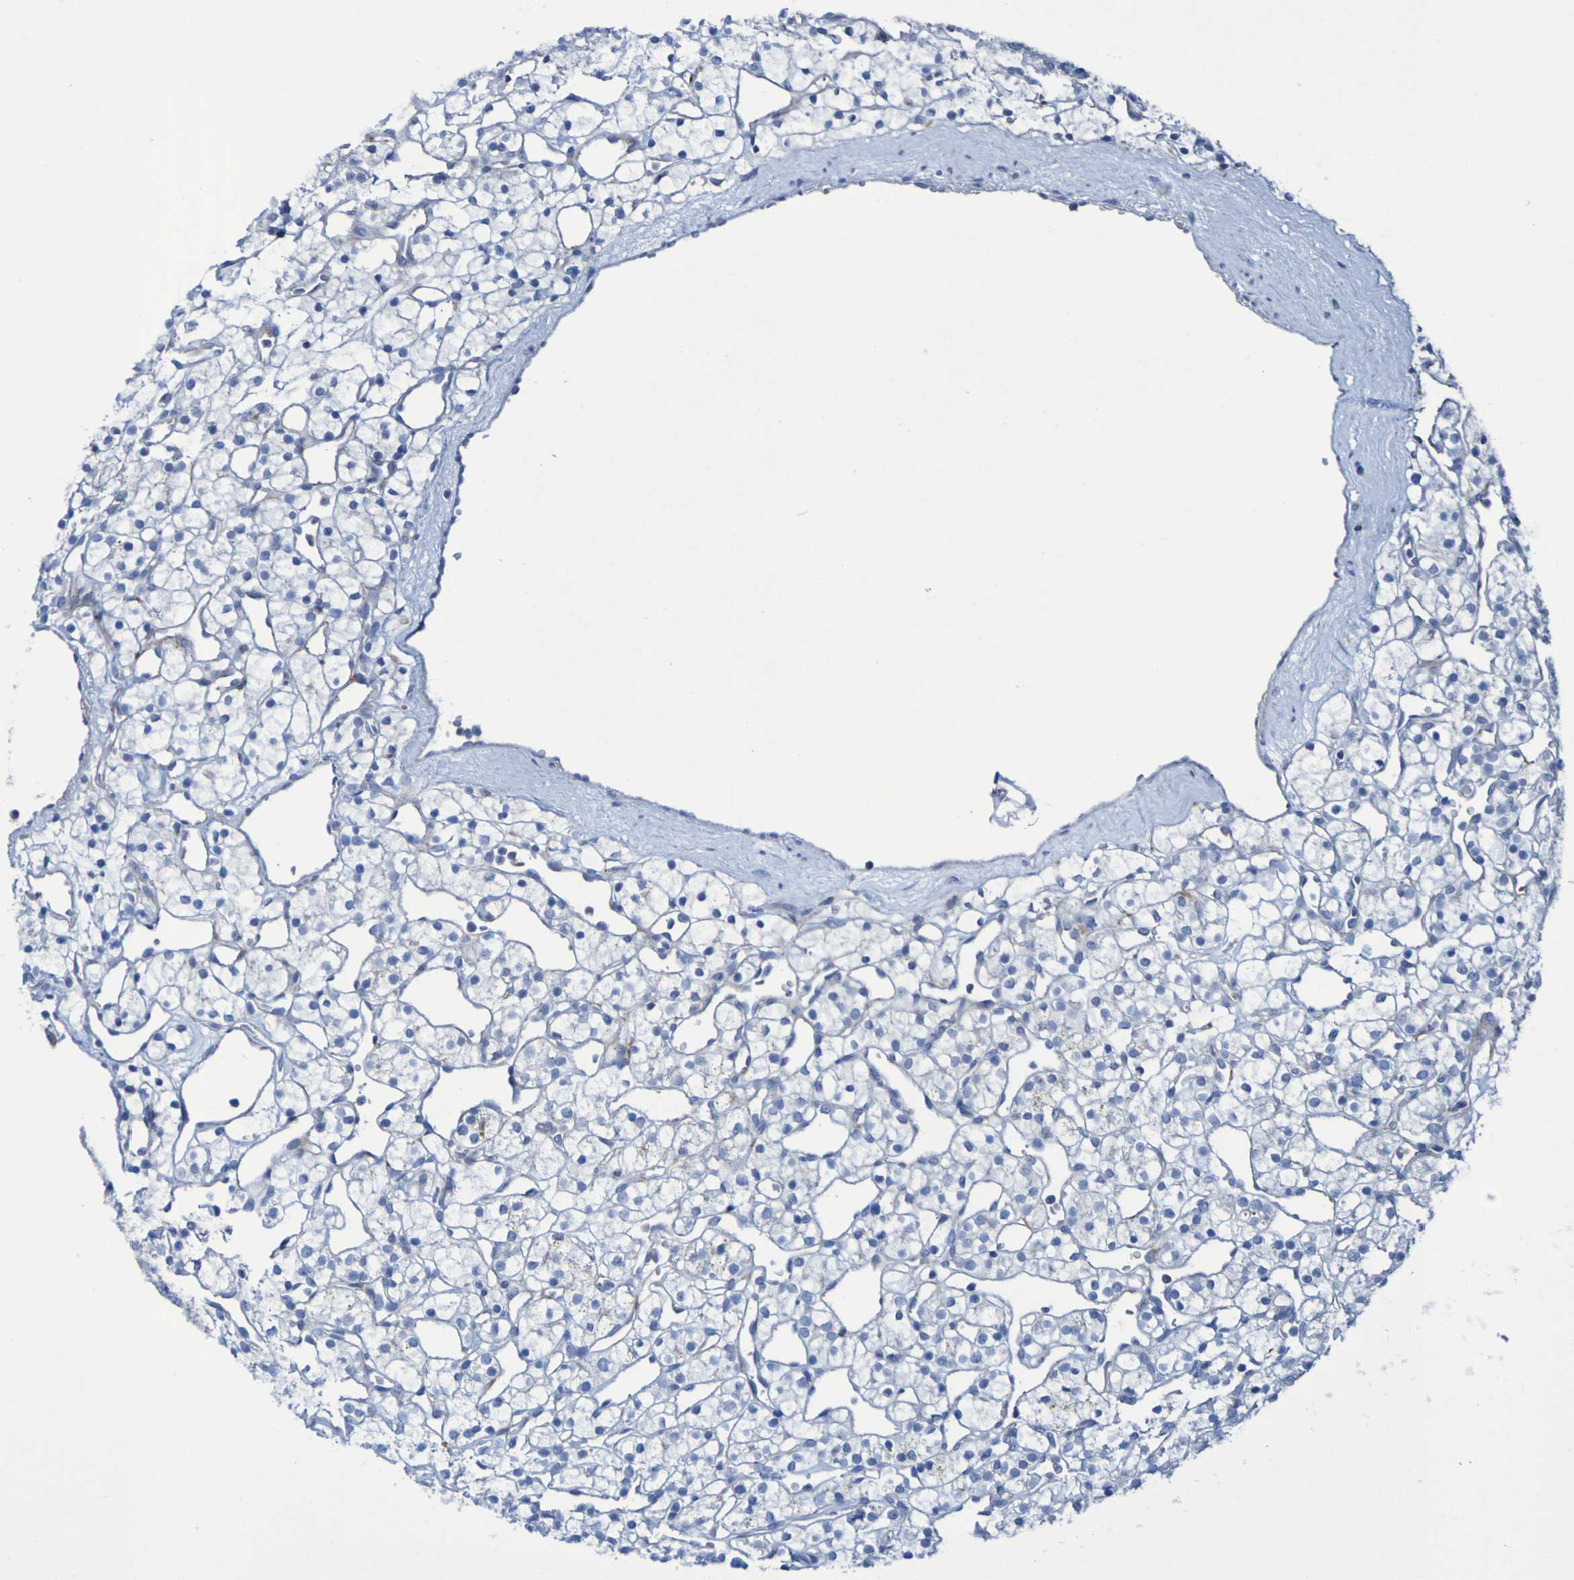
{"staining": {"intensity": "negative", "quantity": "none", "location": "none"}, "tissue": "renal cancer", "cell_type": "Tumor cells", "image_type": "cancer", "snomed": [{"axis": "morphology", "description": "Adenocarcinoma, NOS"}, {"axis": "topography", "description": "Kidney"}], "caption": "DAB immunohistochemical staining of human renal cancer demonstrates no significant staining in tumor cells. Nuclei are stained in blue.", "gene": "RNF182", "patient": {"sex": "female", "age": 60}}